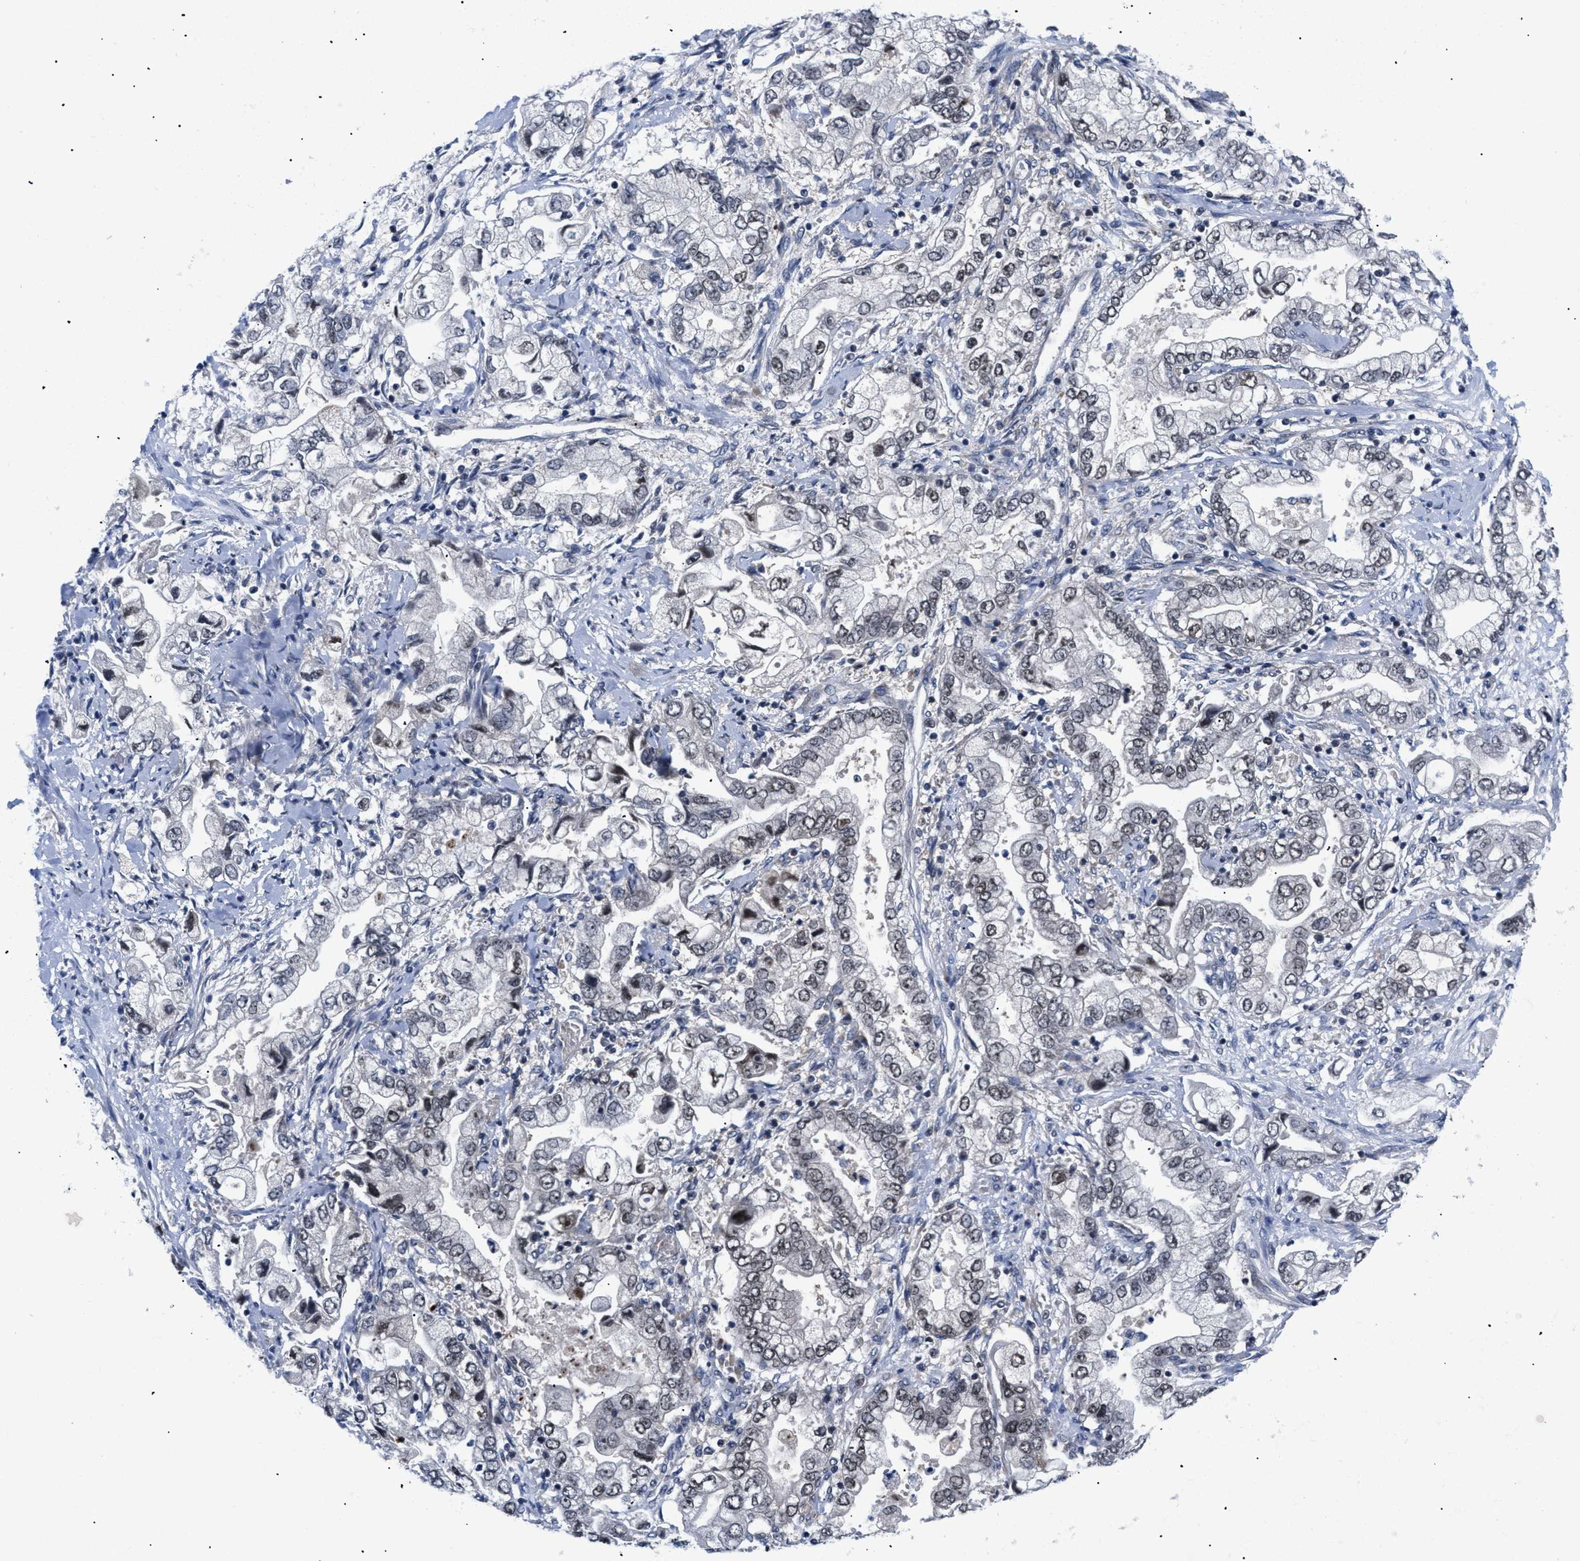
{"staining": {"intensity": "weak", "quantity": "25%-75%", "location": "nuclear"}, "tissue": "stomach cancer", "cell_type": "Tumor cells", "image_type": "cancer", "snomed": [{"axis": "morphology", "description": "Normal tissue, NOS"}, {"axis": "morphology", "description": "Adenocarcinoma, NOS"}, {"axis": "topography", "description": "Stomach"}], "caption": "Immunohistochemical staining of stomach cancer demonstrates low levels of weak nuclear staining in approximately 25%-75% of tumor cells.", "gene": "PITHD1", "patient": {"sex": "male", "age": 62}}